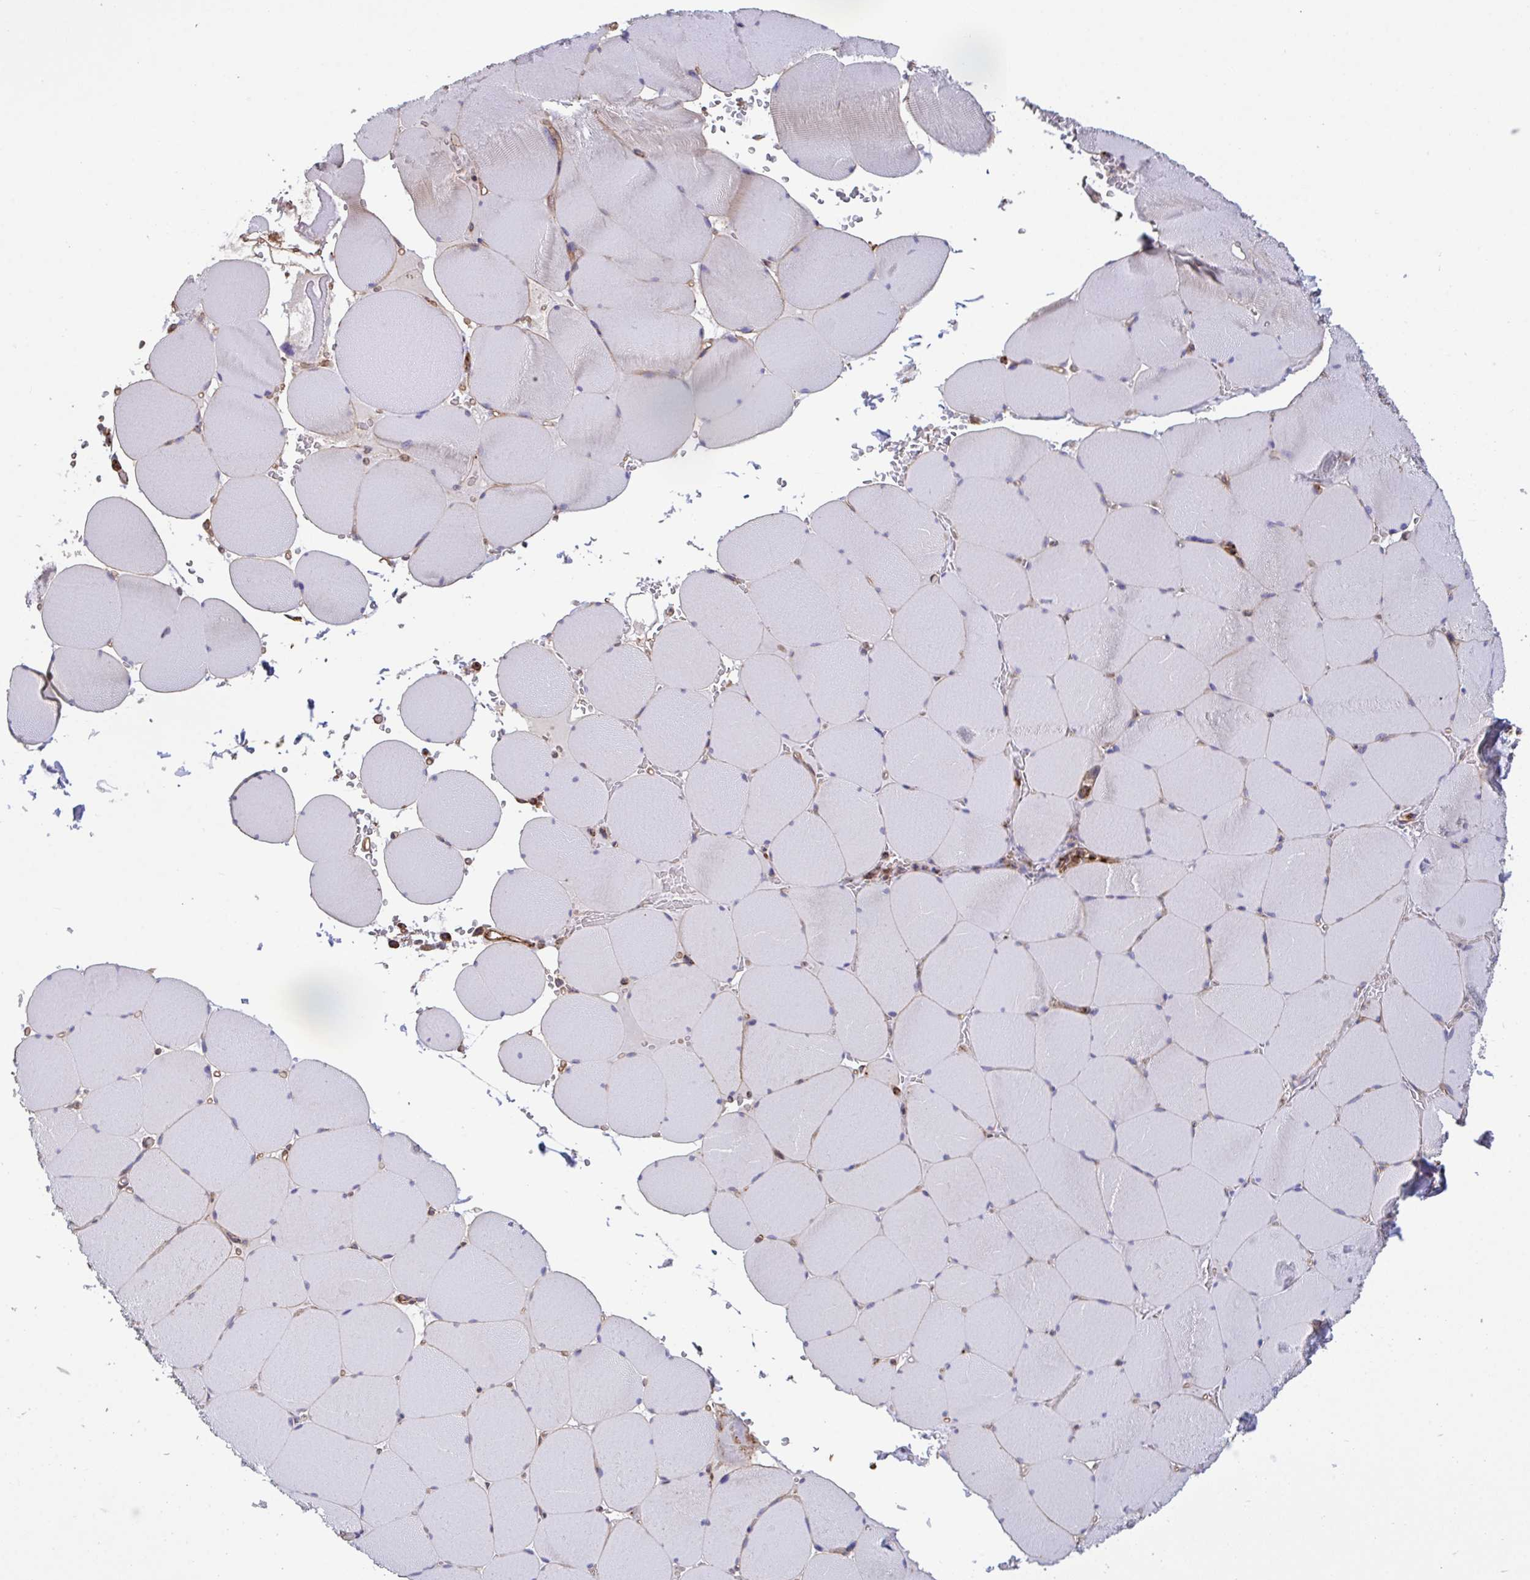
{"staining": {"intensity": "negative", "quantity": "none", "location": "none"}, "tissue": "skeletal muscle", "cell_type": "Myocytes", "image_type": "normal", "snomed": [{"axis": "morphology", "description": "Normal tissue, NOS"}, {"axis": "topography", "description": "Skeletal muscle"}, {"axis": "topography", "description": "Head-Neck"}], "caption": "IHC of benign human skeletal muscle displays no expression in myocytes.", "gene": "C4orf36", "patient": {"sex": "male", "age": 66}}